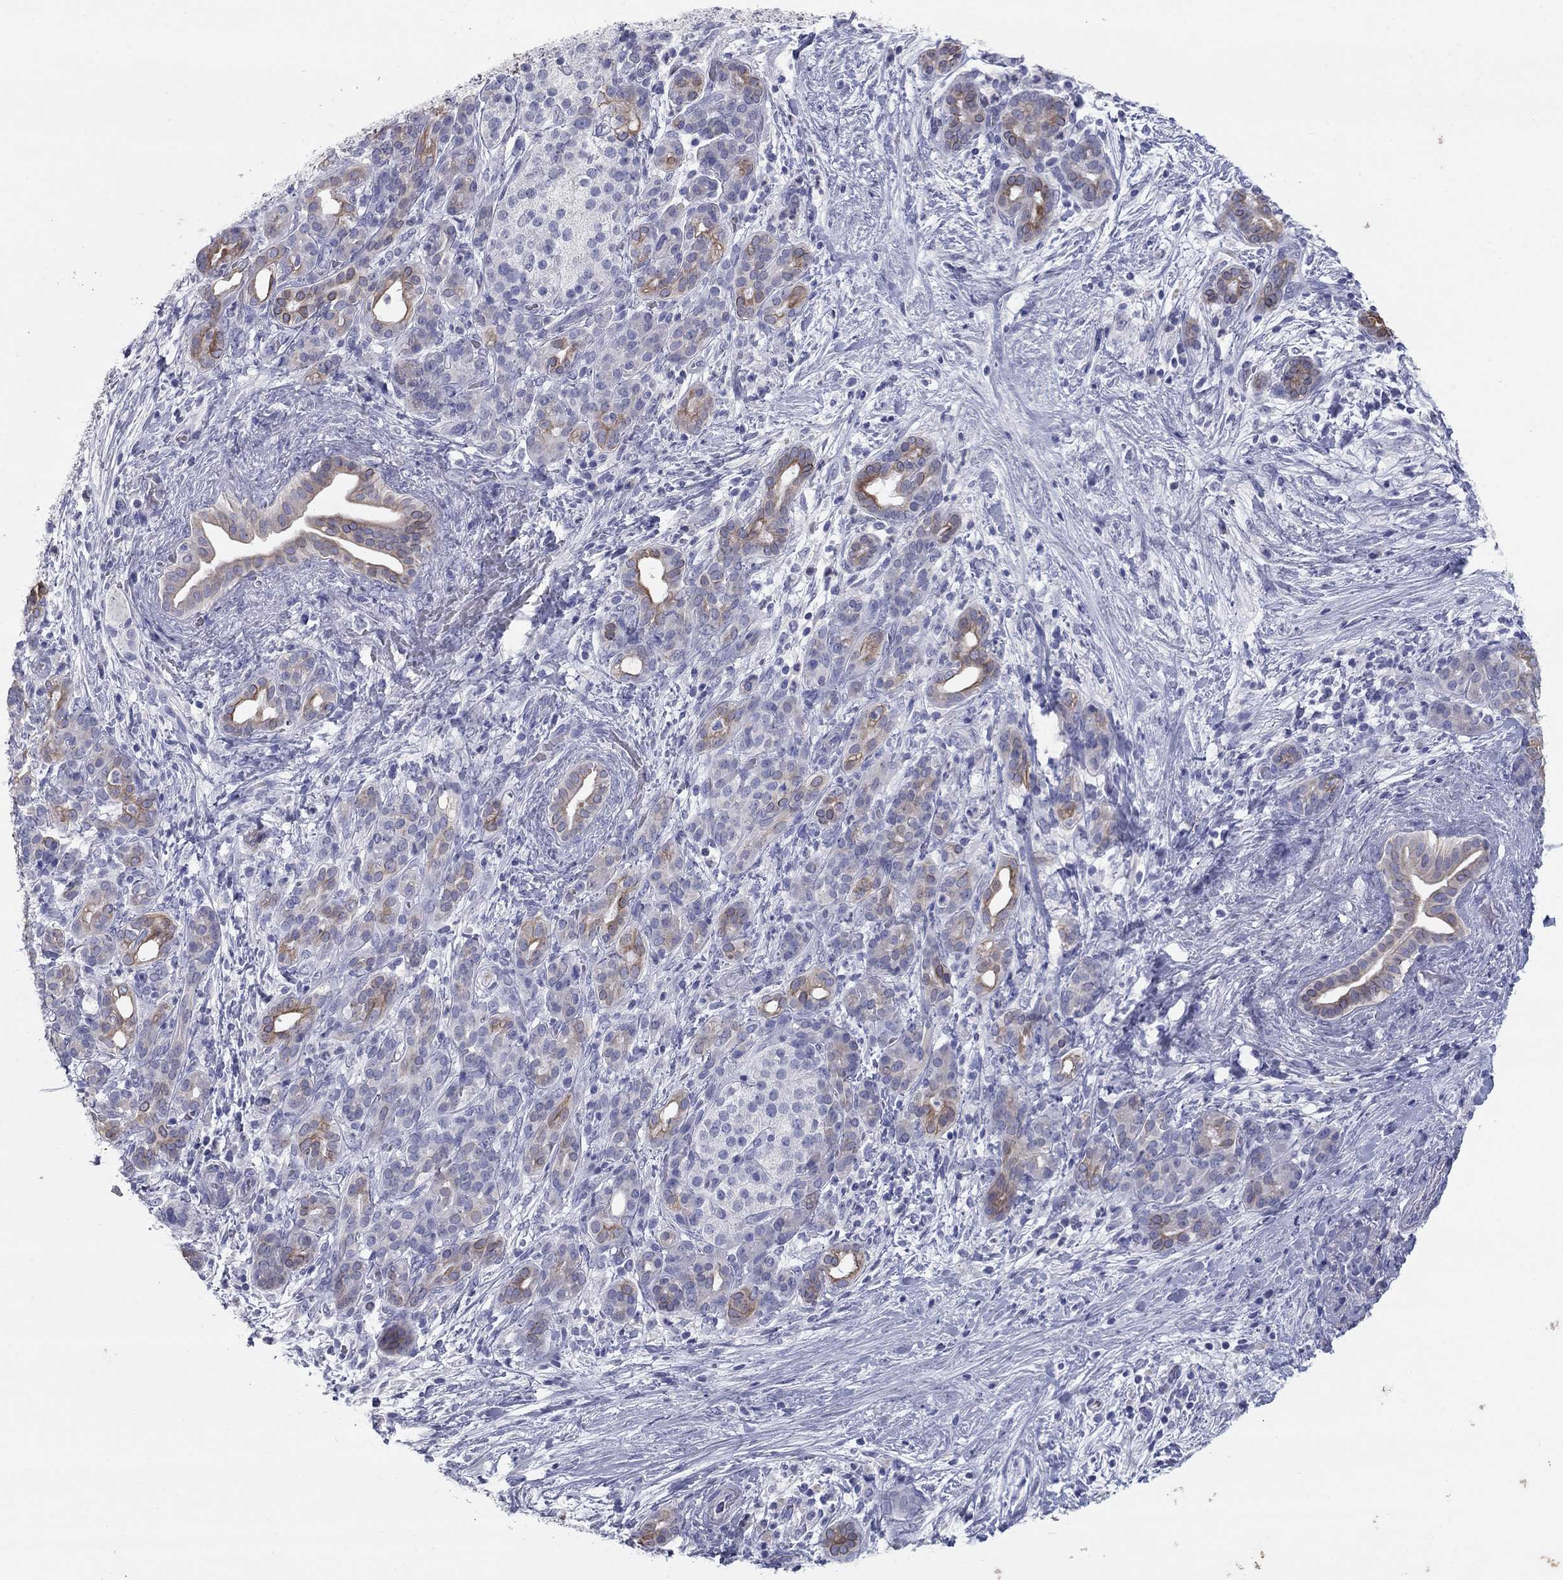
{"staining": {"intensity": "strong", "quantity": "<25%", "location": "cytoplasmic/membranous"}, "tissue": "pancreatic cancer", "cell_type": "Tumor cells", "image_type": "cancer", "snomed": [{"axis": "morphology", "description": "Adenocarcinoma, NOS"}, {"axis": "topography", "description": "Pancreas"}], "caption": "DAB (3,3'-diaminobenzidine) immunohistochemical staining of human pancreatic cancer (adenocarcinoma) displays strong cytoplasmic/membranous protein expression in approximately <25% of tumor cells. (brown staining indicates protein expression, while blue staining denotes nuclei).", "gene": "KRT75", "patient": {"sex": "male", "age": 44}}